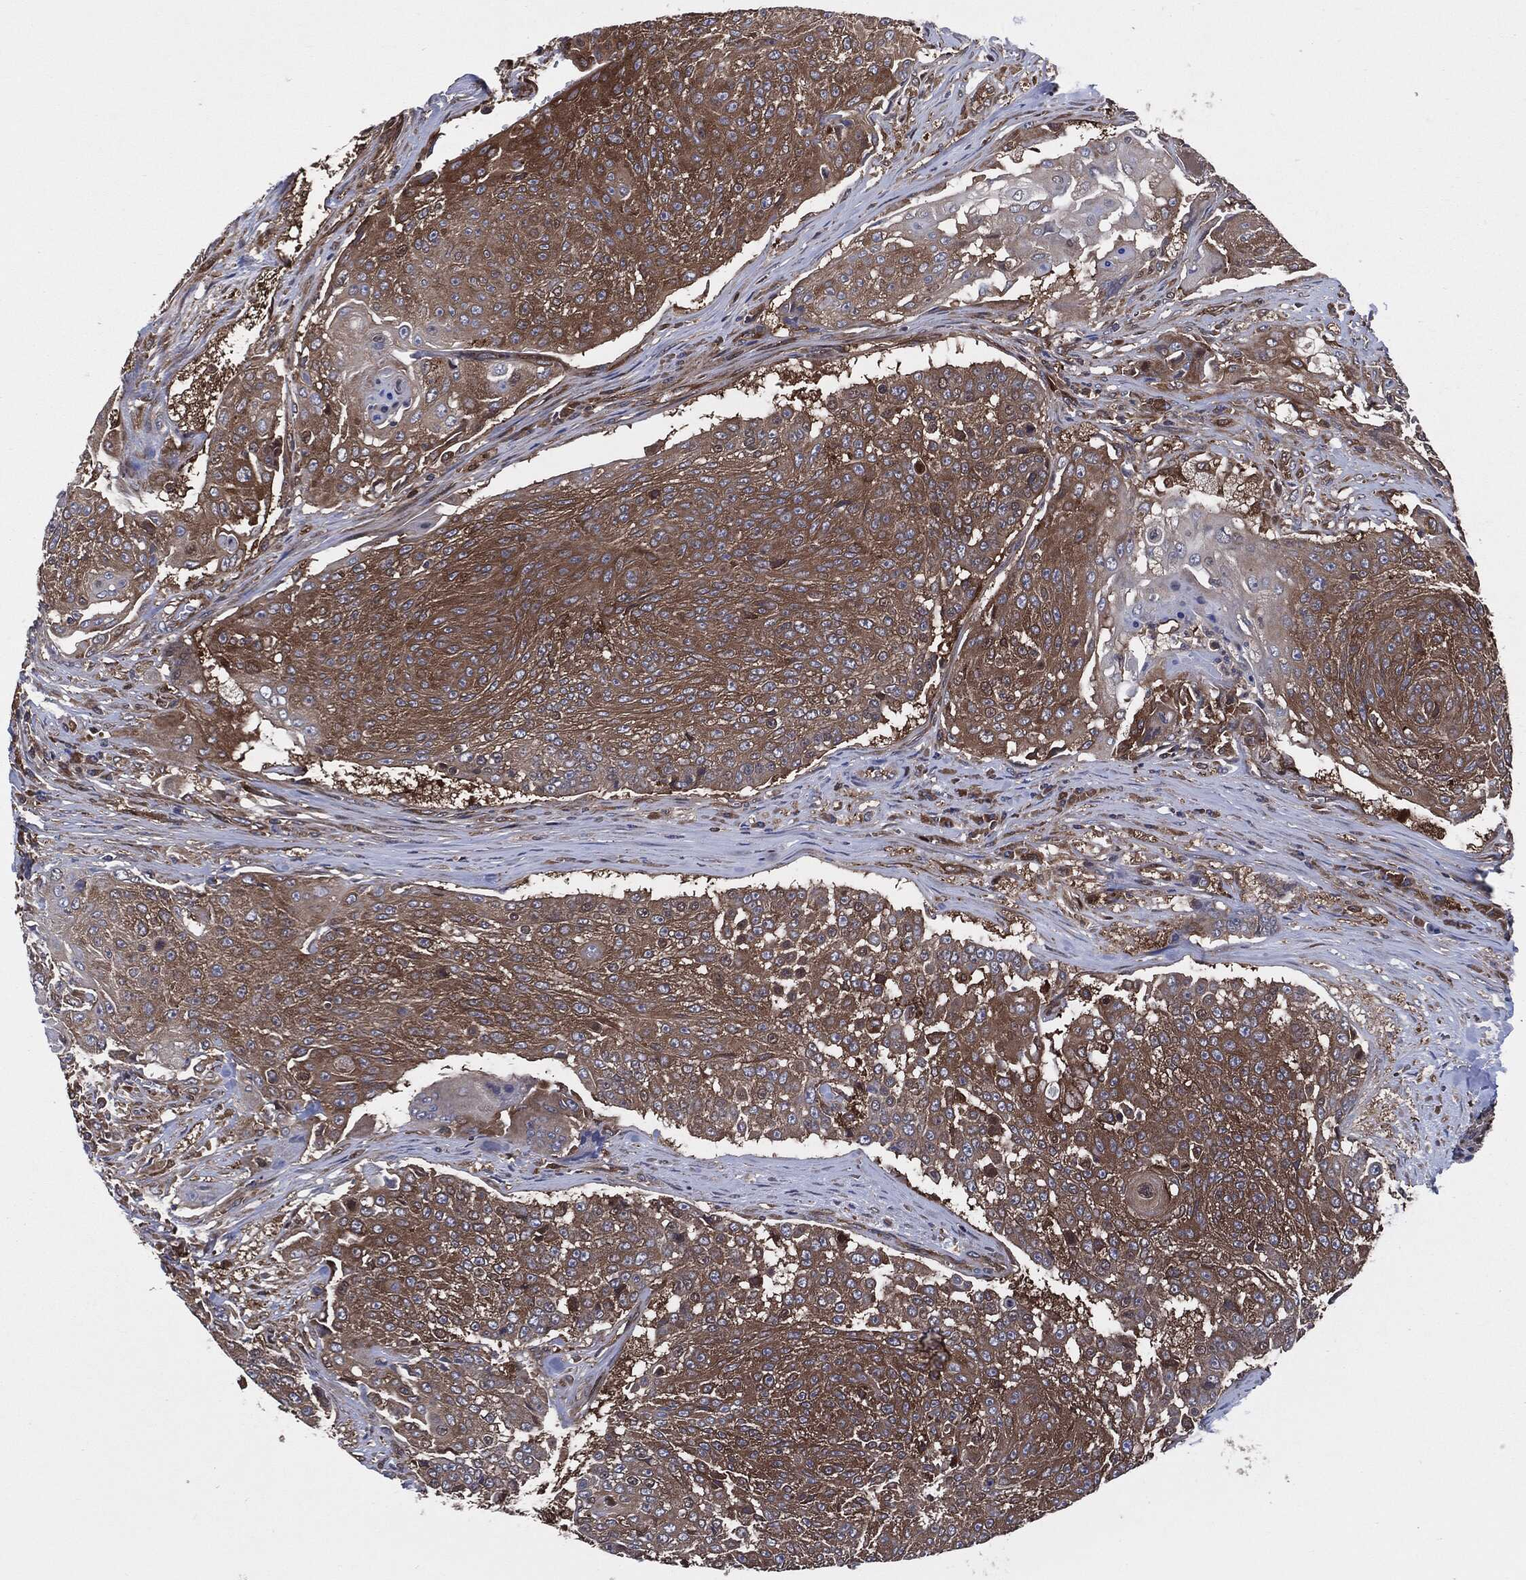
{"staining": {"intensity": "moderate", "quantity": ">75%", "location": "cytoplasmic/membranous"}, "tissue": "urothelial cancer", "cell_type": "Tumor cells", "image_type": "cancer", "snomed": [{"axis": "morphology", "description": "Urothelial carcinoma, High grade"}, {"axis": "topography", "description": "Urinary bladder"}], "caption": "Brown immunohistochemical staining in human high-grade urothelial carcinoma exhibits moderate cytoplasmic/membranous positivity in approximately >75% of tumor cells.", "gene": "XPNPEP1", "patient": {"sex": "female", "age": 63}}